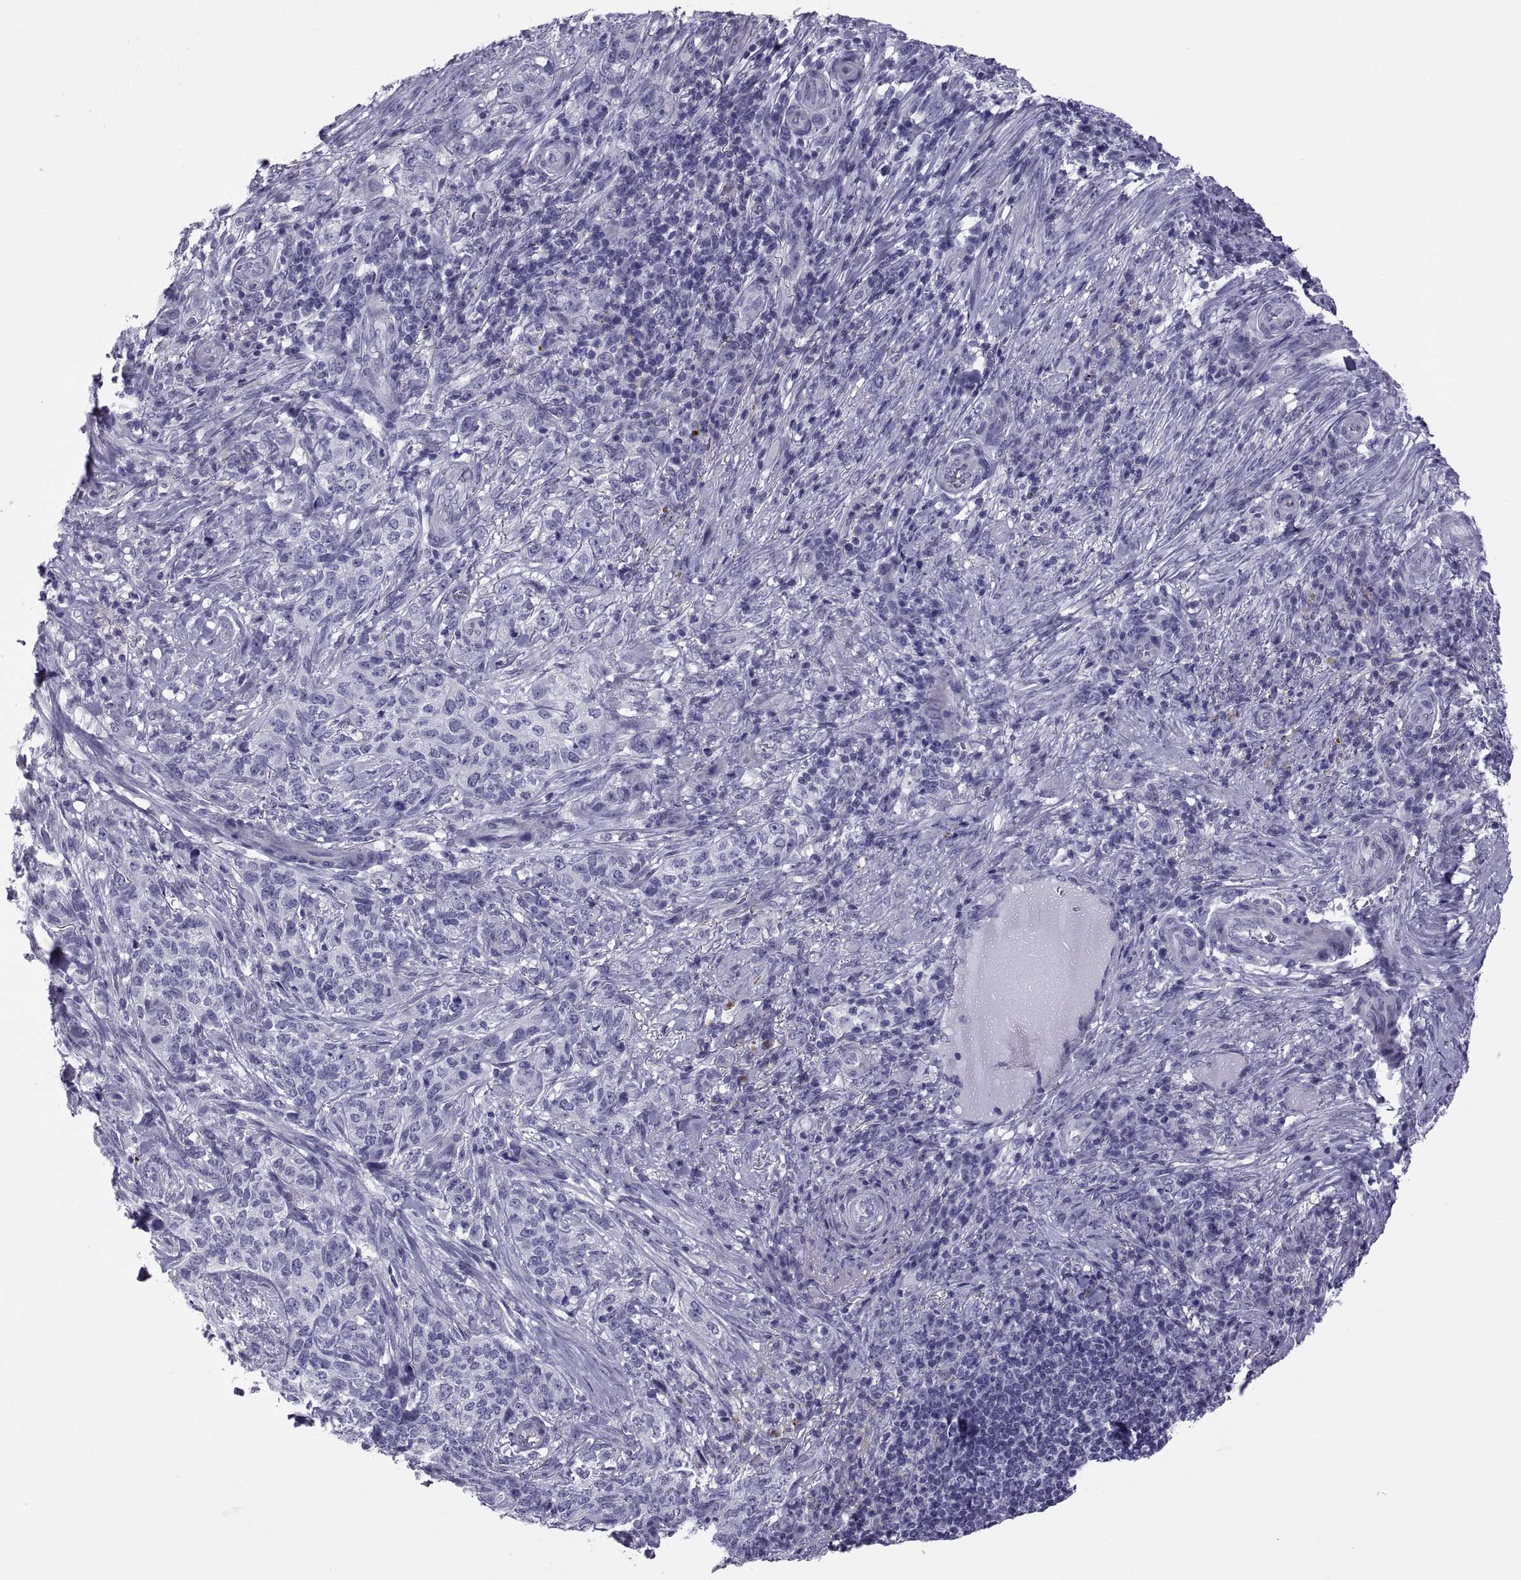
{"staining": {"intensity": "negative", "quantity": "none", "location": "none"}, "tissue": "skin cancer", "cell_type": "Tumor cells", "image_type": "cancer", "snomed": [{"axis": "morphology", "description": "Basal cell carcinoma"}, {"axis": "topography", "description": "Skin"}], "caption": "This micrograph is of skin cancer (basal cell carcinoma) stained with immunohistochemistry (IHC) to label a protein in brown with the nuclei are counter-stained blue. There is no expression in tumor cells.", "gene": "RNASE12", "patient": {"sex": "female", "age": 69}}